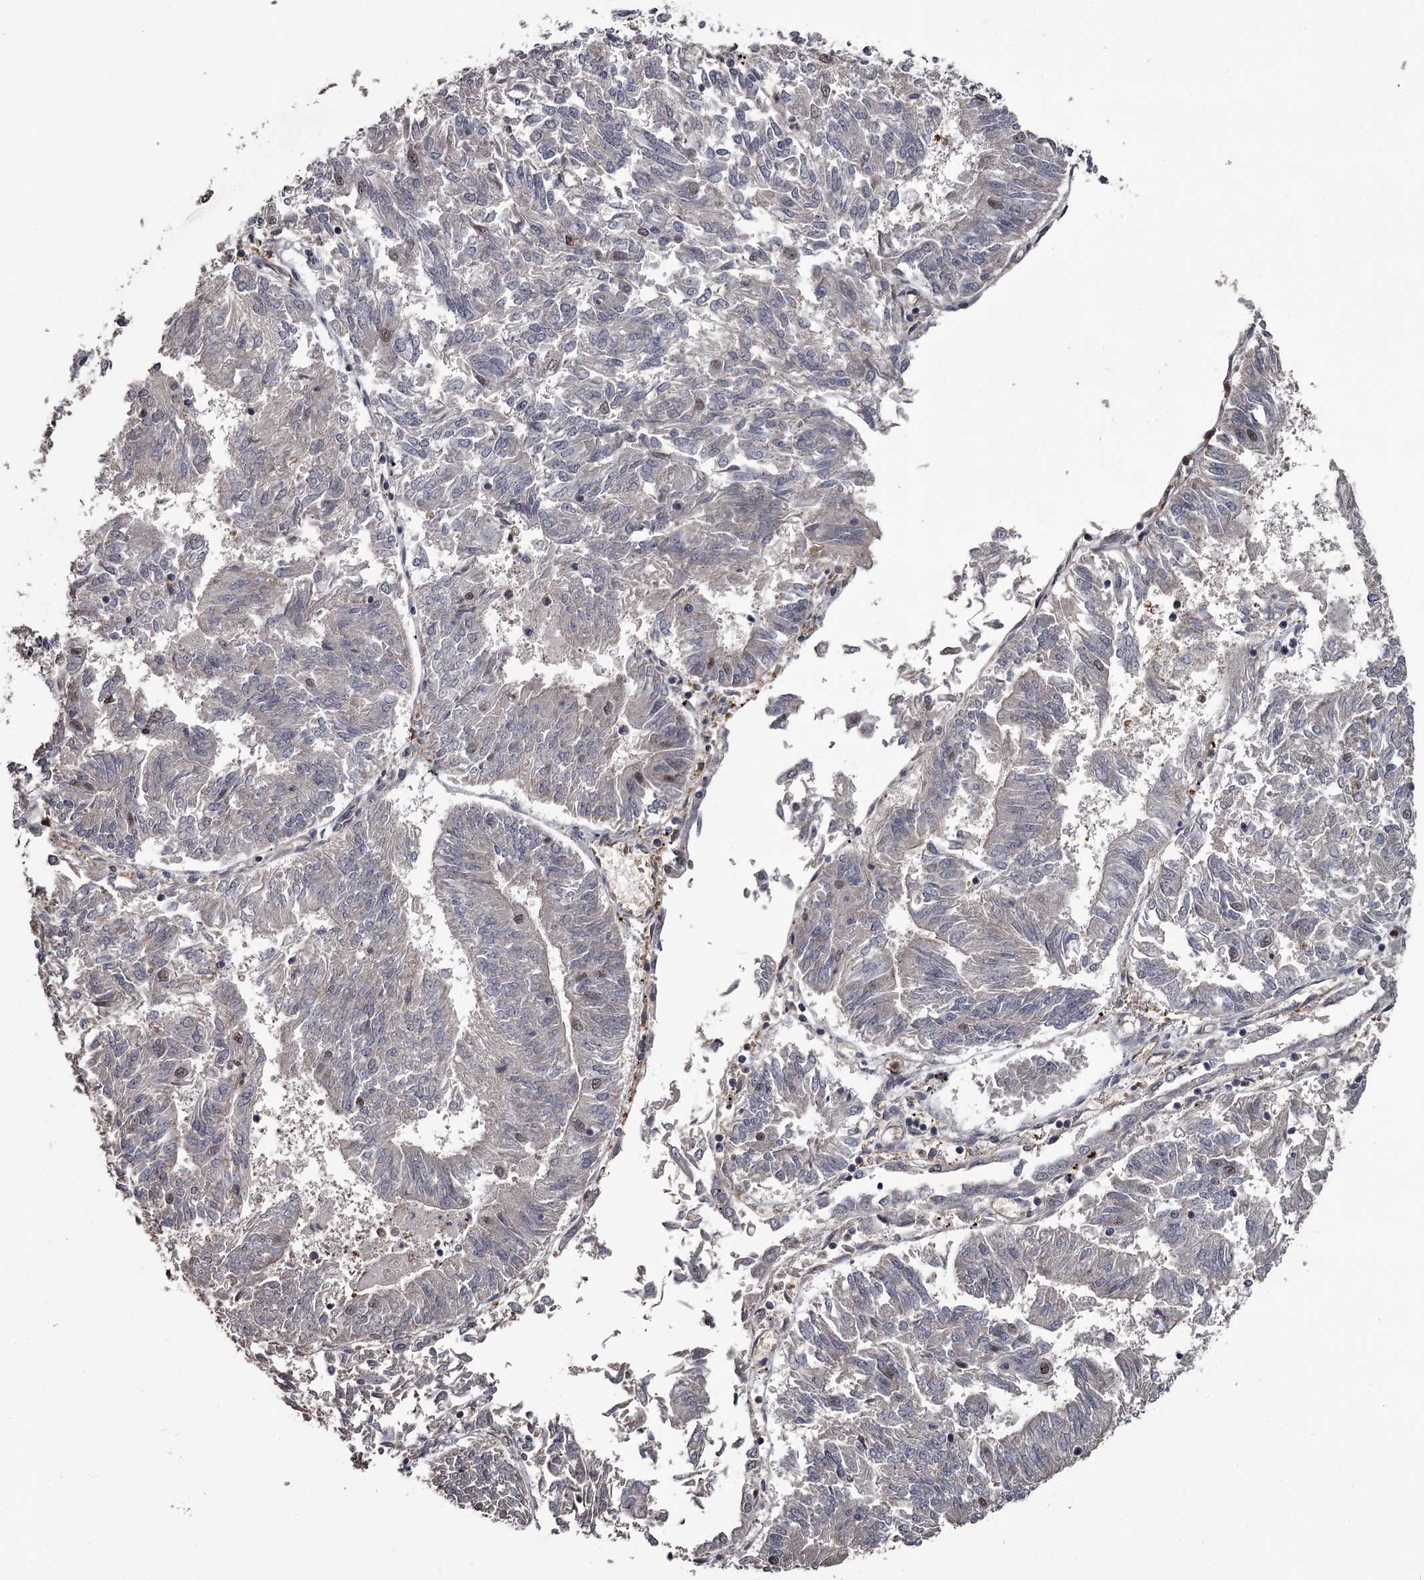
{"staining": {"intensity": "negative", "quantity": "none", "location": "none"}, "tissue": "endometrial cancer", "cell_type": "Tumor cells", "image_type": "cancer", "snomed": [{"axis": "morphology", "description": "Adenocarcinoma, NOS"}, {"axis": "topography", "description": "Endometrium"}], "caption": "Protein analysis of endometrial adenocarcinoma displays no significant expression in tumor cells.", "gene": "PRPF40B", "patient": {"sex": "female", "age": 58}}